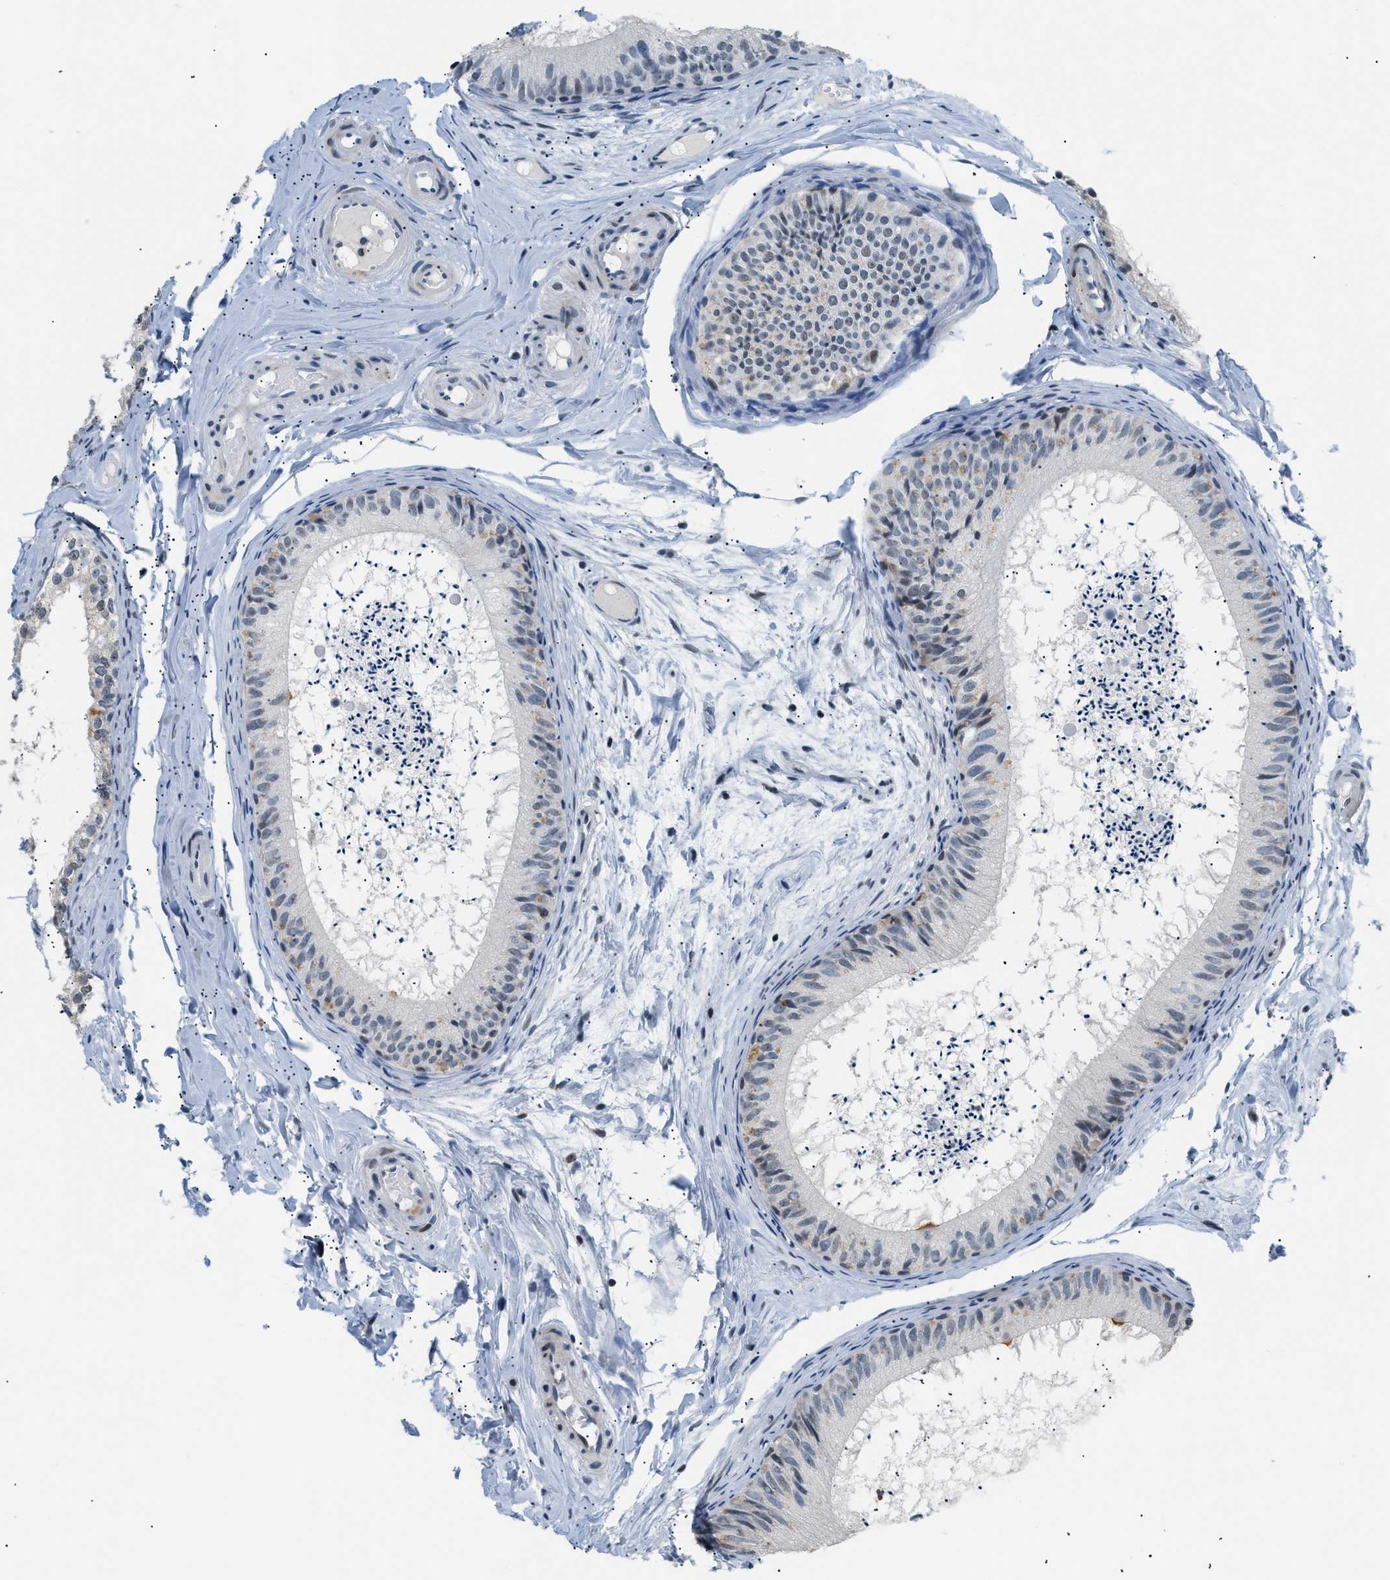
{"staining": {"intensity": "weak", "quantity": "25%-75%", "location": "nuclear"}, "tissue": "epididymis", "cell_type": "Glandular cells", "image_type": "normal", "snomed": [{"axis": "morphology", "description": "Normal tissue, NOS"}, {"axis": "topography", "description": "Epididymis"}], "caption": "Immunohistochemical staining of normal human epididymis displays 25%-75% levels of weak nuclear protein staining in about 25%-75% of glandular cells.", "gene": "KCNC3", "patient": {"sex": "male", "age": 46}}